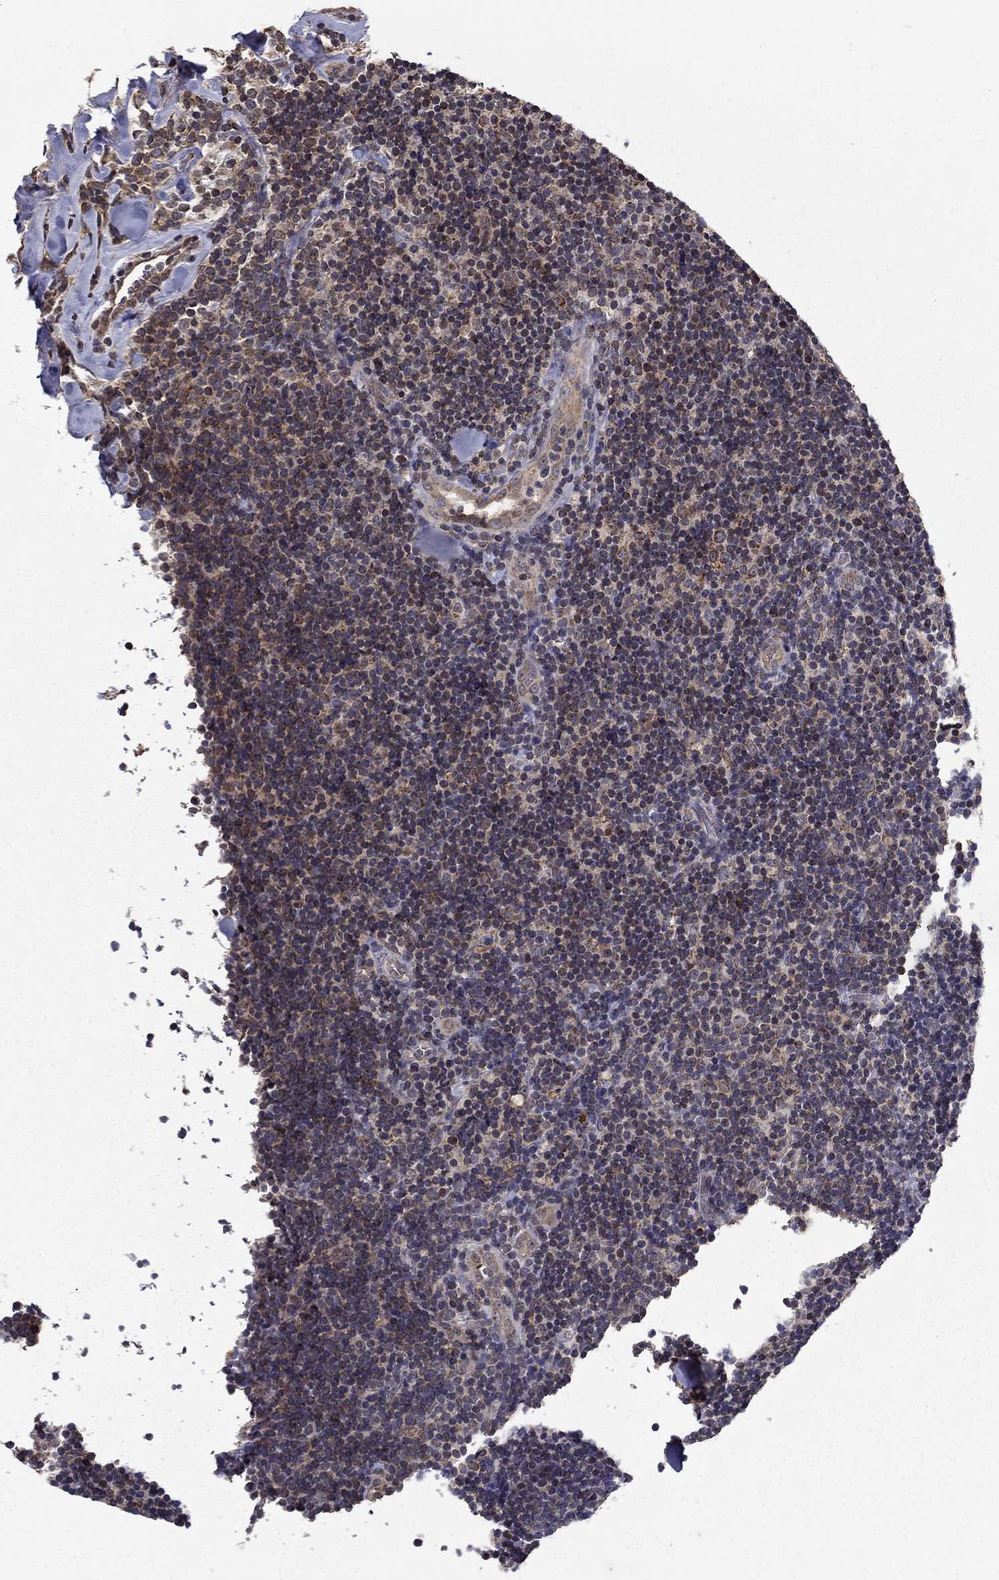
{"staining": {"intensity": "negative", "quantity": "none", "location": "none"}, "tissue": "lymphoma", "cell_type": "Tumor cells", "image_type": "cancer", "snomed": [{"axis": "morphology", "description": "Malignant lymphoma, non-Hodgkin's type, Low grade"}, {"axis": "topography", "description": "Lymph node"}], "caption": "An immunohistochemistry image of low-grade malignant lymphoma, non-Hodgkin's type is shown. There is no staining in tumor cells of low-grade malignant lymphoma, non-Hodgkin's type. The staining was performed using DAB to visualize the protein expression in brown, while the nuclei were stained in blue with hematoxylin (Magnification: 20x).", "gene": "SLC2A13", "patient": {"sex": "female", "age": 56}}